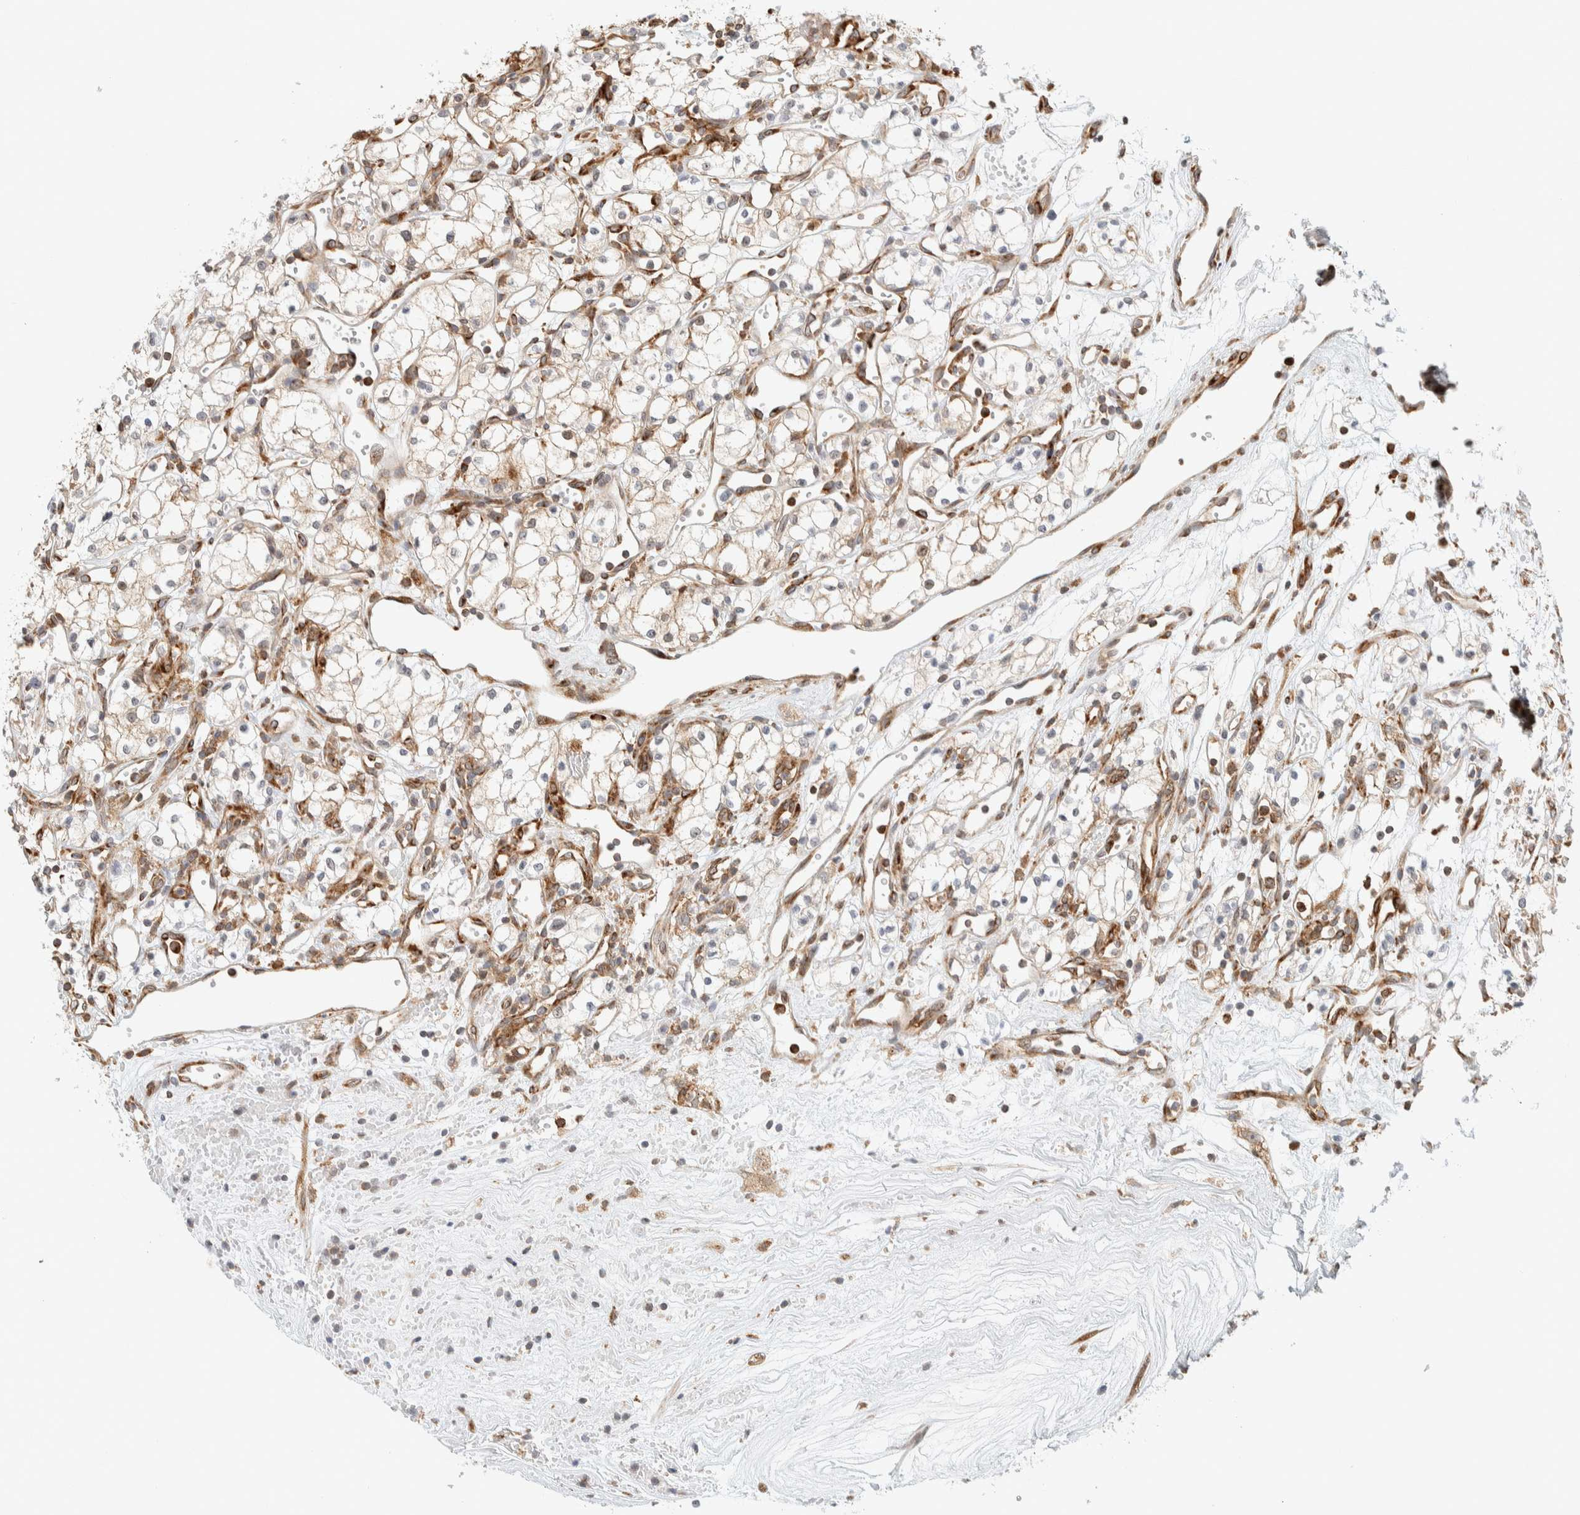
{"staining": {"intensity": "weak", "quantity": ">75%", "location": "cytoplasmic/membranous"}, "tissue": "renal cancer", "cell_type": "Tumor cells", "image_type": "cancer", "snomed": [{"axis": "morphology", "description": "Adenocarcinoma, NOS"}, {"axis": "topography", "description": "Kidney"}], "caption": "The image displays immunohistochemical staining of adenocarcinoma (renal). There is weak cytoplasmic/membranous staining is seen in approximately >75% of tumor cells.", "gene": "LLGL2", "patient": {"sex": "male", "age": 59}}